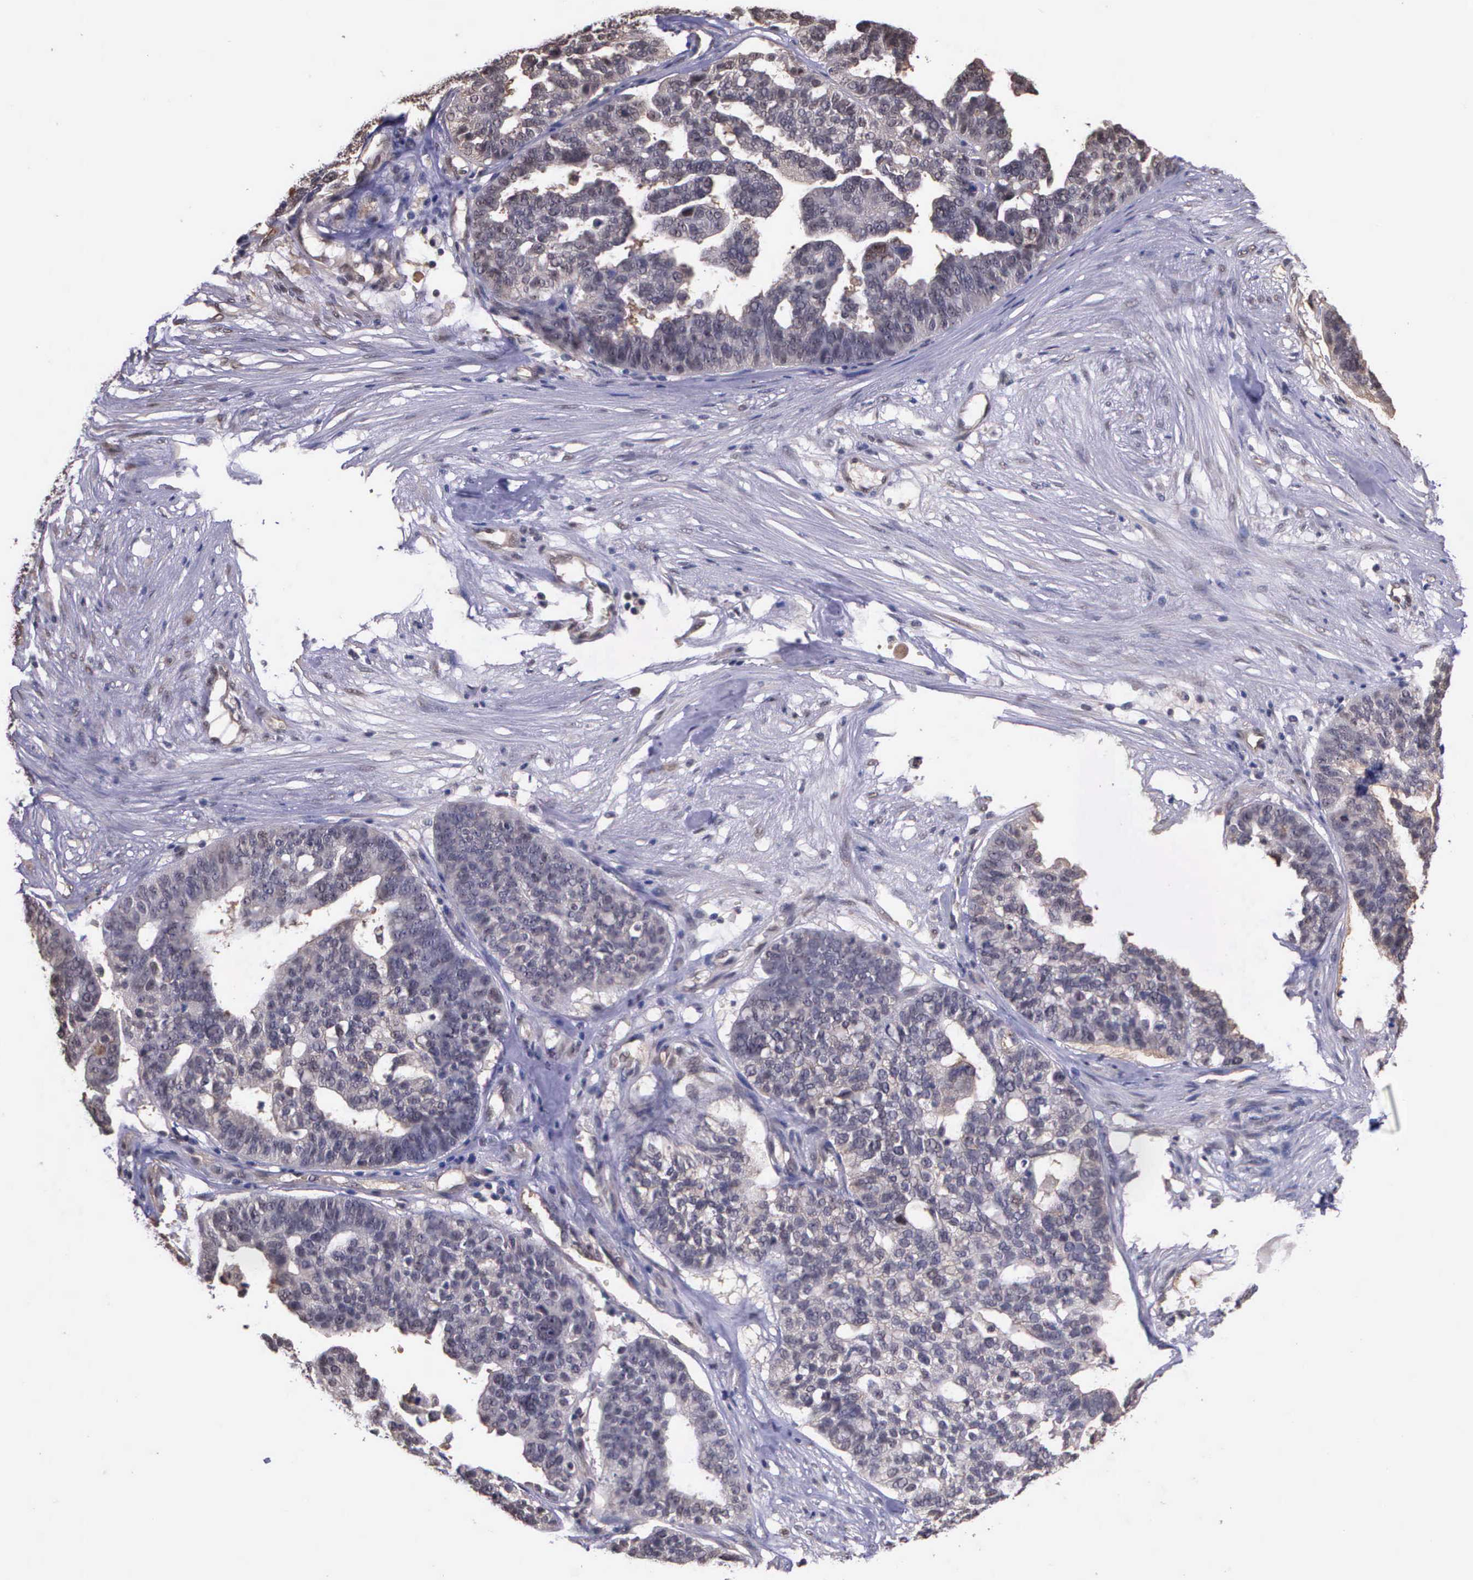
{"staining": {"intensity": "weak", "quantity": "25%-75%", "location": "cytoplasmic/membranous"}, "tissue": "ovarian cancer", "cell_type": "Tumor cells", "image_type": "cancer", "snomed": [{"axis": "morphology", "description": "Cystadenocarcinoma, serous, NOS"}, {"axis": "topography", "description": "Ovary"}], "caption": "A low amount of weak cytoplasmic/membranous staining is seen in approximately 25%-75% of tumor cells in serous cystadenocarcinoma (ovarian) tissue.", "gene": "PSMC1", "patient": {"sex": "female", "age": 59}}